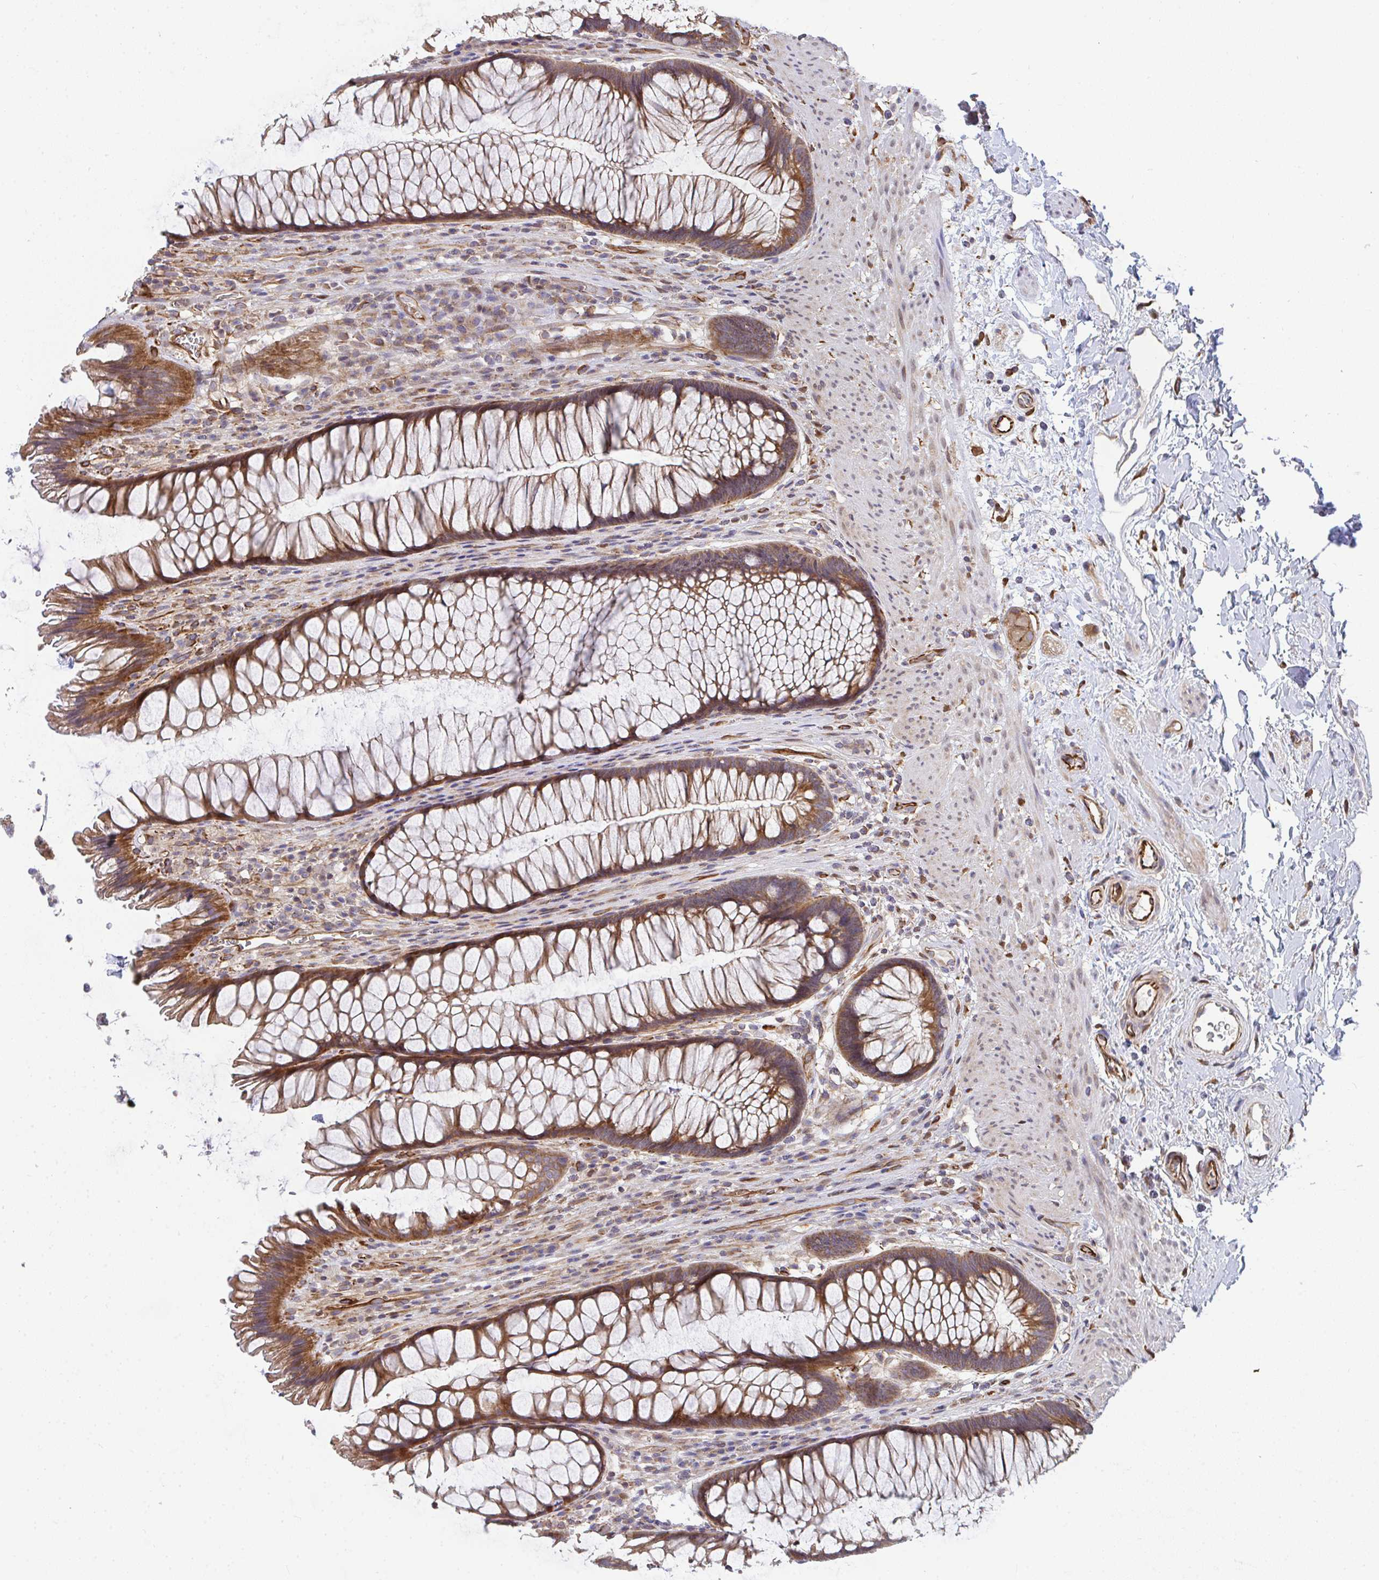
{"staining": {"intensity": "moderate", "quantity": ">75%", "location": "cytoplasmic/membranous"}, "tissue": "rectum", "cell_type": "Glandular cells", "image_type": "normal", "snomed": [{"axis": "morphology", "description": "Normal tissue, NOS"}, {"axis": "topography", "description": "Rectum"}], "caption": "An immunohistochemistry micrograph of normal tissue is shown. Protein staining in brown highlights moderate cytoplasmic/membranous positivity in rectum within glandular cells. The protein of interest is stained brown, and the nuclei are stained in blue (DAB IHC with brightfield microscopy, high magnification).", "gene": "EIF1AD", "patient": {"sex": "male", "age": 53}}